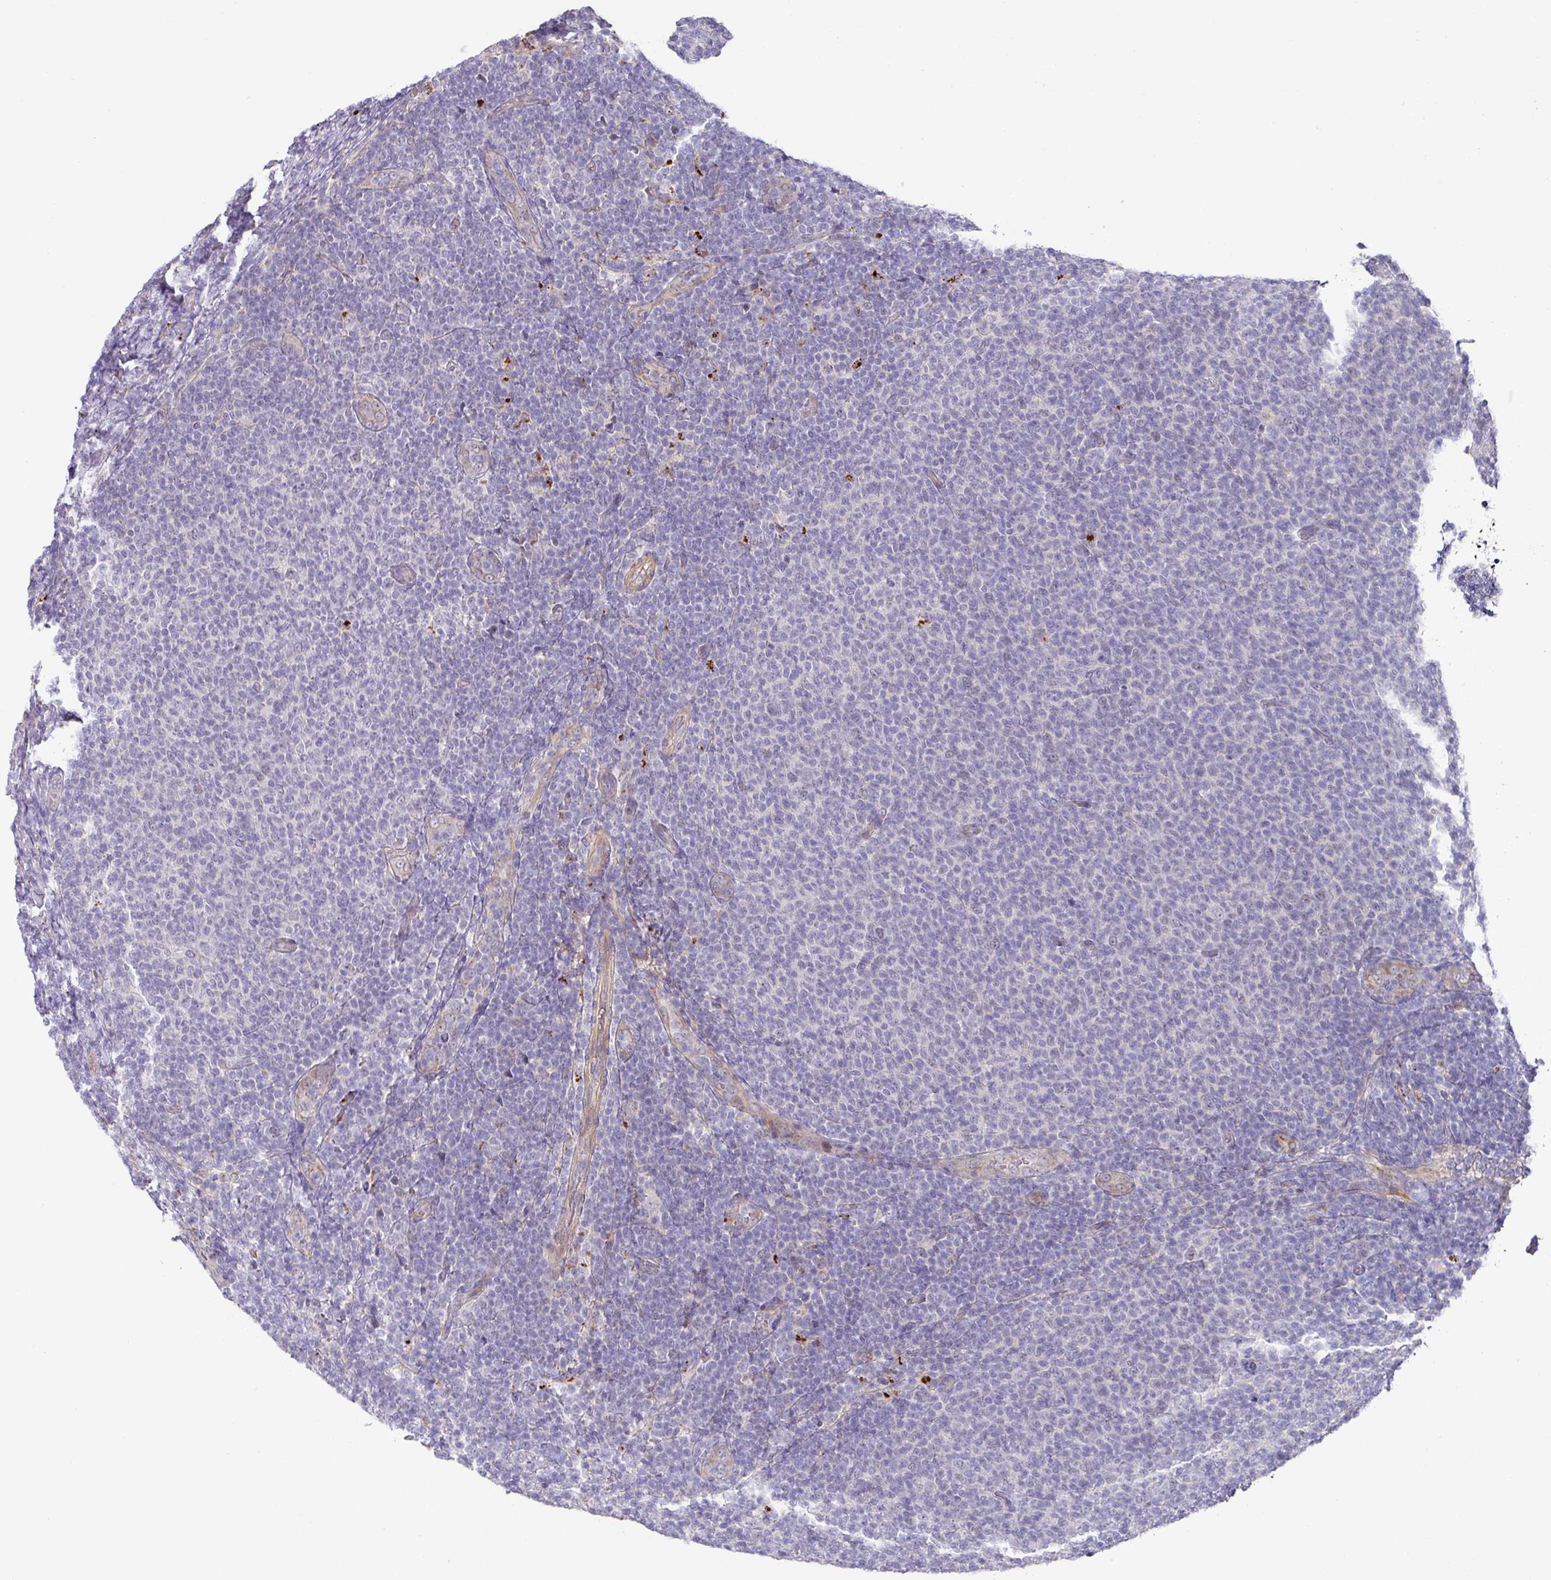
{"staining": {"intensity": "negative", "quantity": "none", "location": "none"}, "tissue": "lymphoma", "cell_type": "Tumor cells", "image_type": "cancer", "snomed": [{"axis": "morphology", "description": "Malignant lymphoma, non-Hodgkin's type, Low grade"}, {"axis": "topography", "description": "Lymph node"}], "caption": "Immunohistochemistry micrograph of neoplastic tissue: malignant lymphoma, non-Hodgkin's type (low-grade) stained with DAB (3,3'-diaminobenzidine) demonstrates no significant protein staining in tumor cells. (DAB (3,3'-diaminobenzidine) immunohistochemistry with hematoxylin counter stain).", "gene": "TARM1", "patient": {"sex": "male", "age": 66}}